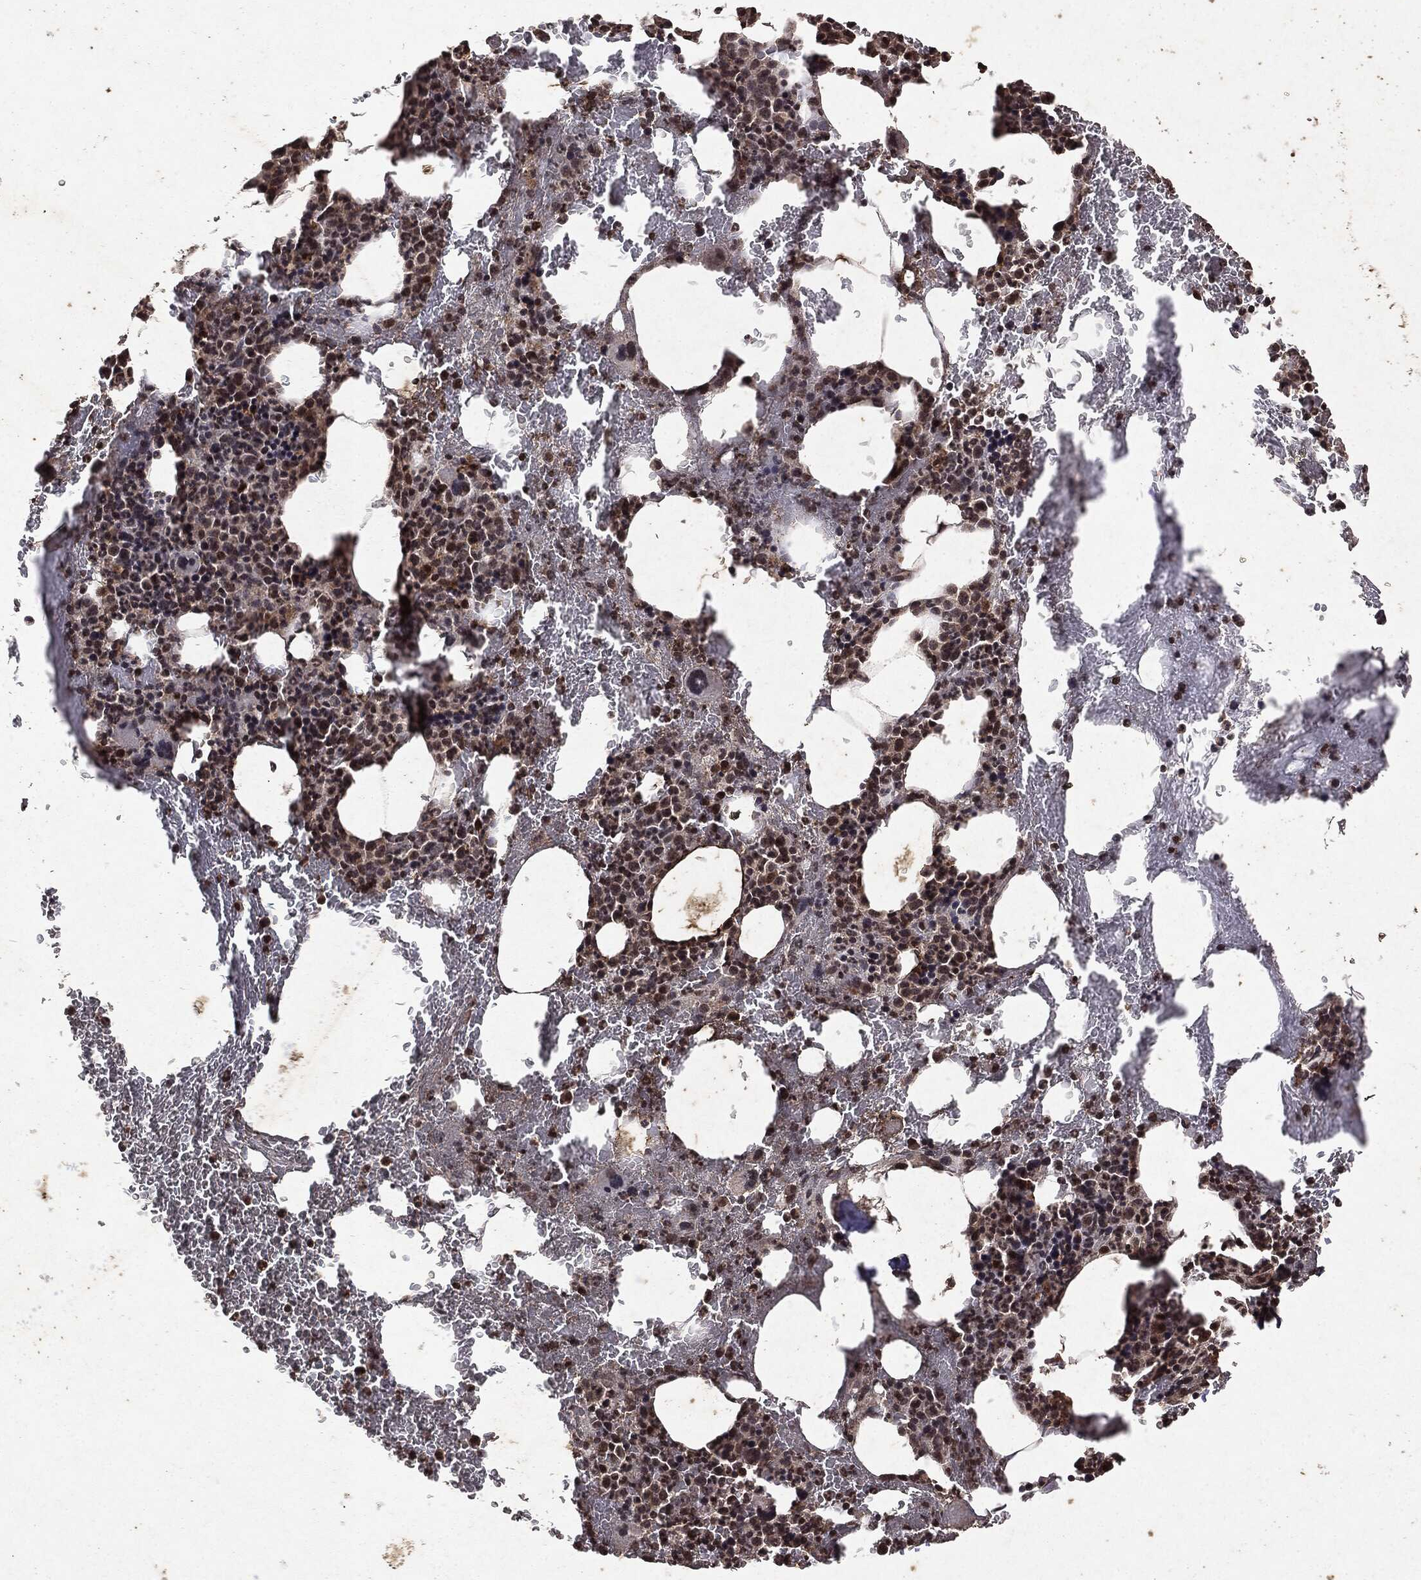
{"staining": {"intensity": "moderate", "quantity": "25%-75%", "location": "nuclear"}, "tissue": "bone marrow", "cell_type": "Hematopoietic cells", "image_type": "normal", "snomed": [{"axis": "morphology", "description": "Normal tissue, NOS"}, {"axis": "topography", "description": "Bone marrow"}], "caption": "Protein analysis of normal bone marrow displays moderate nuclear staining in approximately 25%-75% of hematopoietic cells. (brown staining indicates protein expression, while blue staining denotes nuclei).", "gene": "PEBP1", "patient": {"sex": "male", "age": 91}}